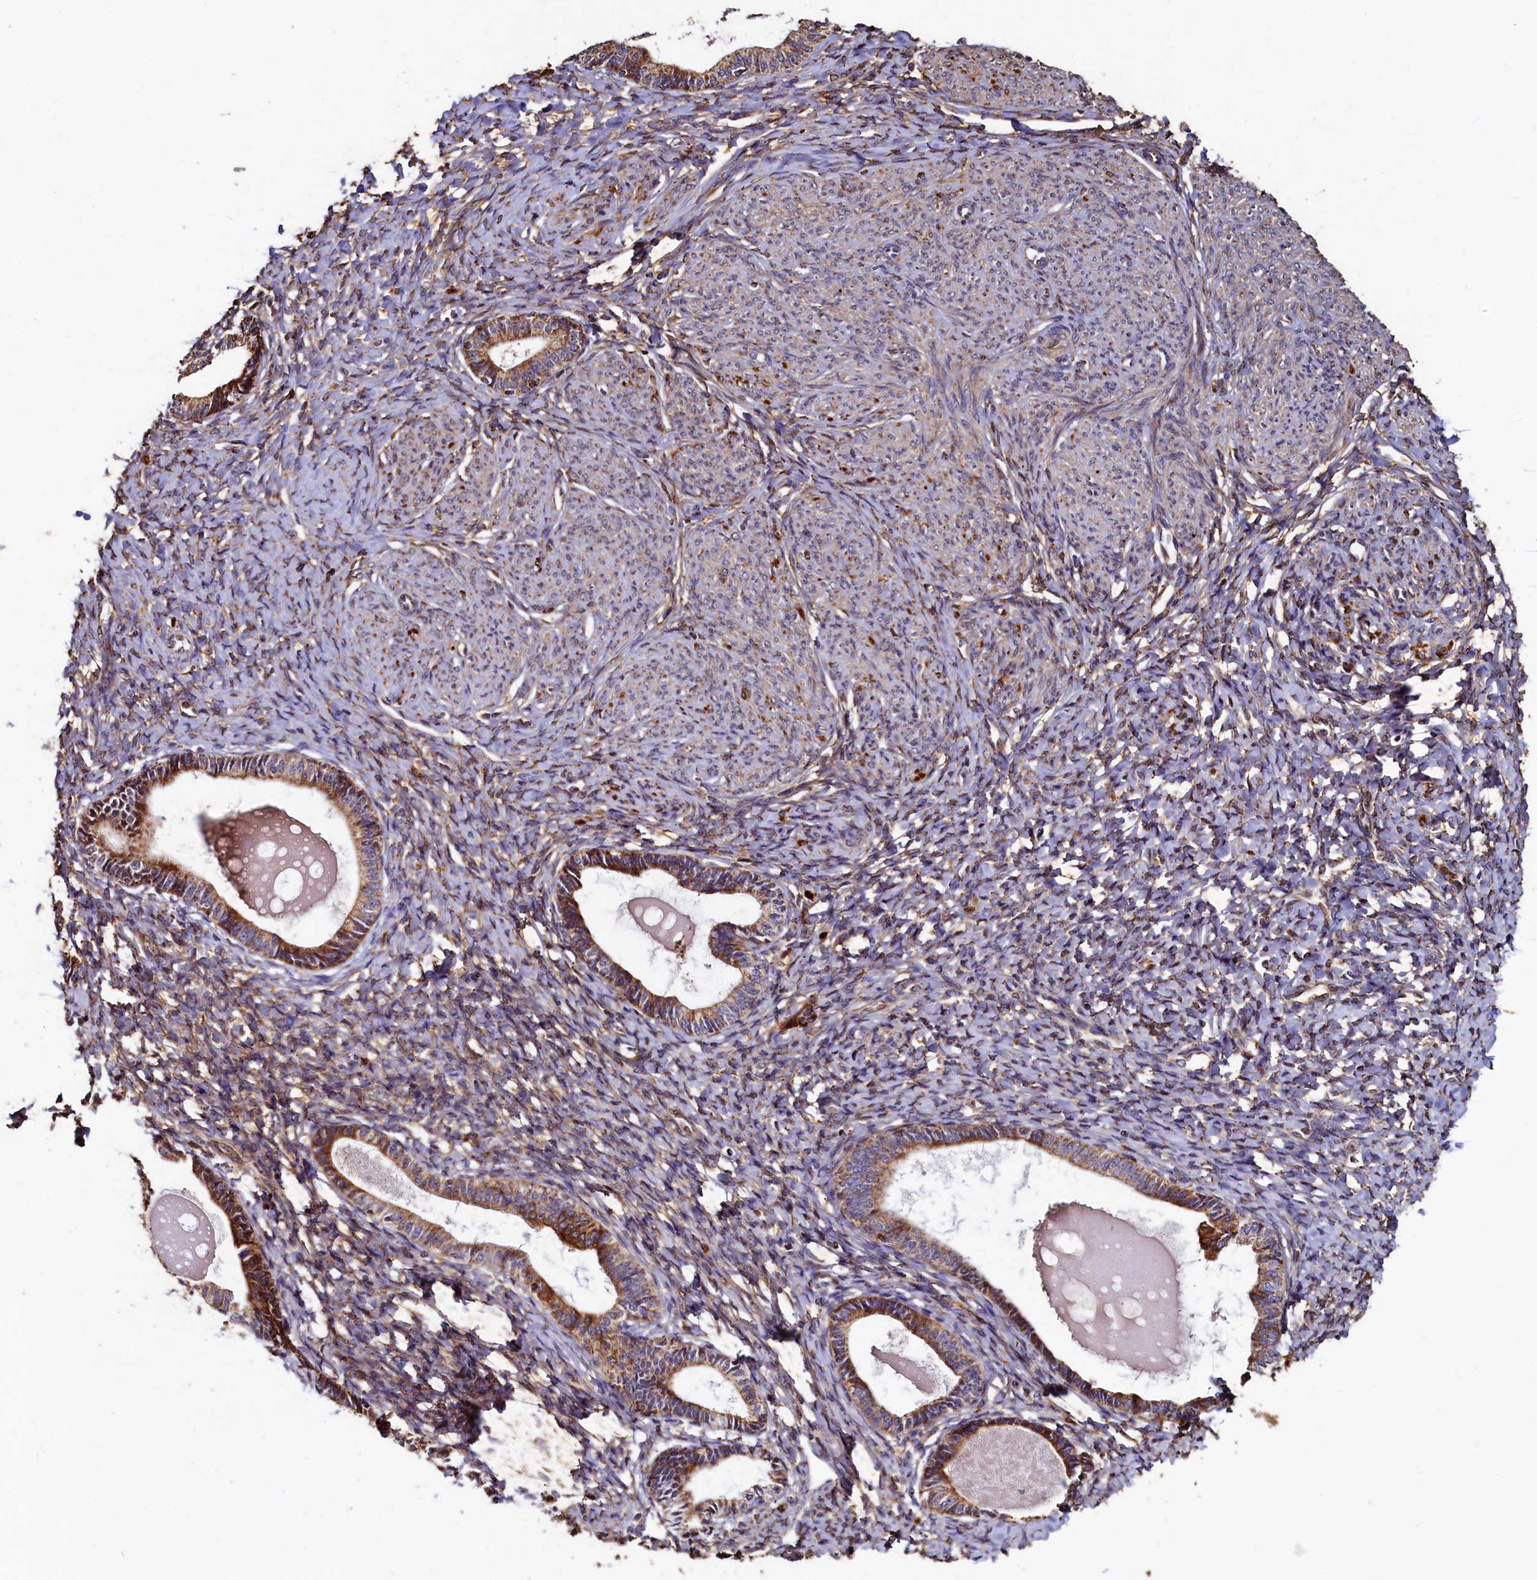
{"staining": {"intensity": "moderate", "quantity": ">75%", "location": "cytoplasmic/membranous"}, "tissue": "endometrium", "cell_type": "Cells in endometrial stroma", "image_type": "normal", "snomed": [{"axis": "morphology", "description": "Normal tissue, NOS"}, {"axis": "topography", "description": "Endometrium"}], "caption": "This is an image of immunohistochemistry (IHC) staining of normal endometrium, which shows moderate expression in the cytoplasmic/membranous of cells in endometrial stroma.", "gene": "NCKAP5L", "patient": {"sex": "female", "age": 72}}